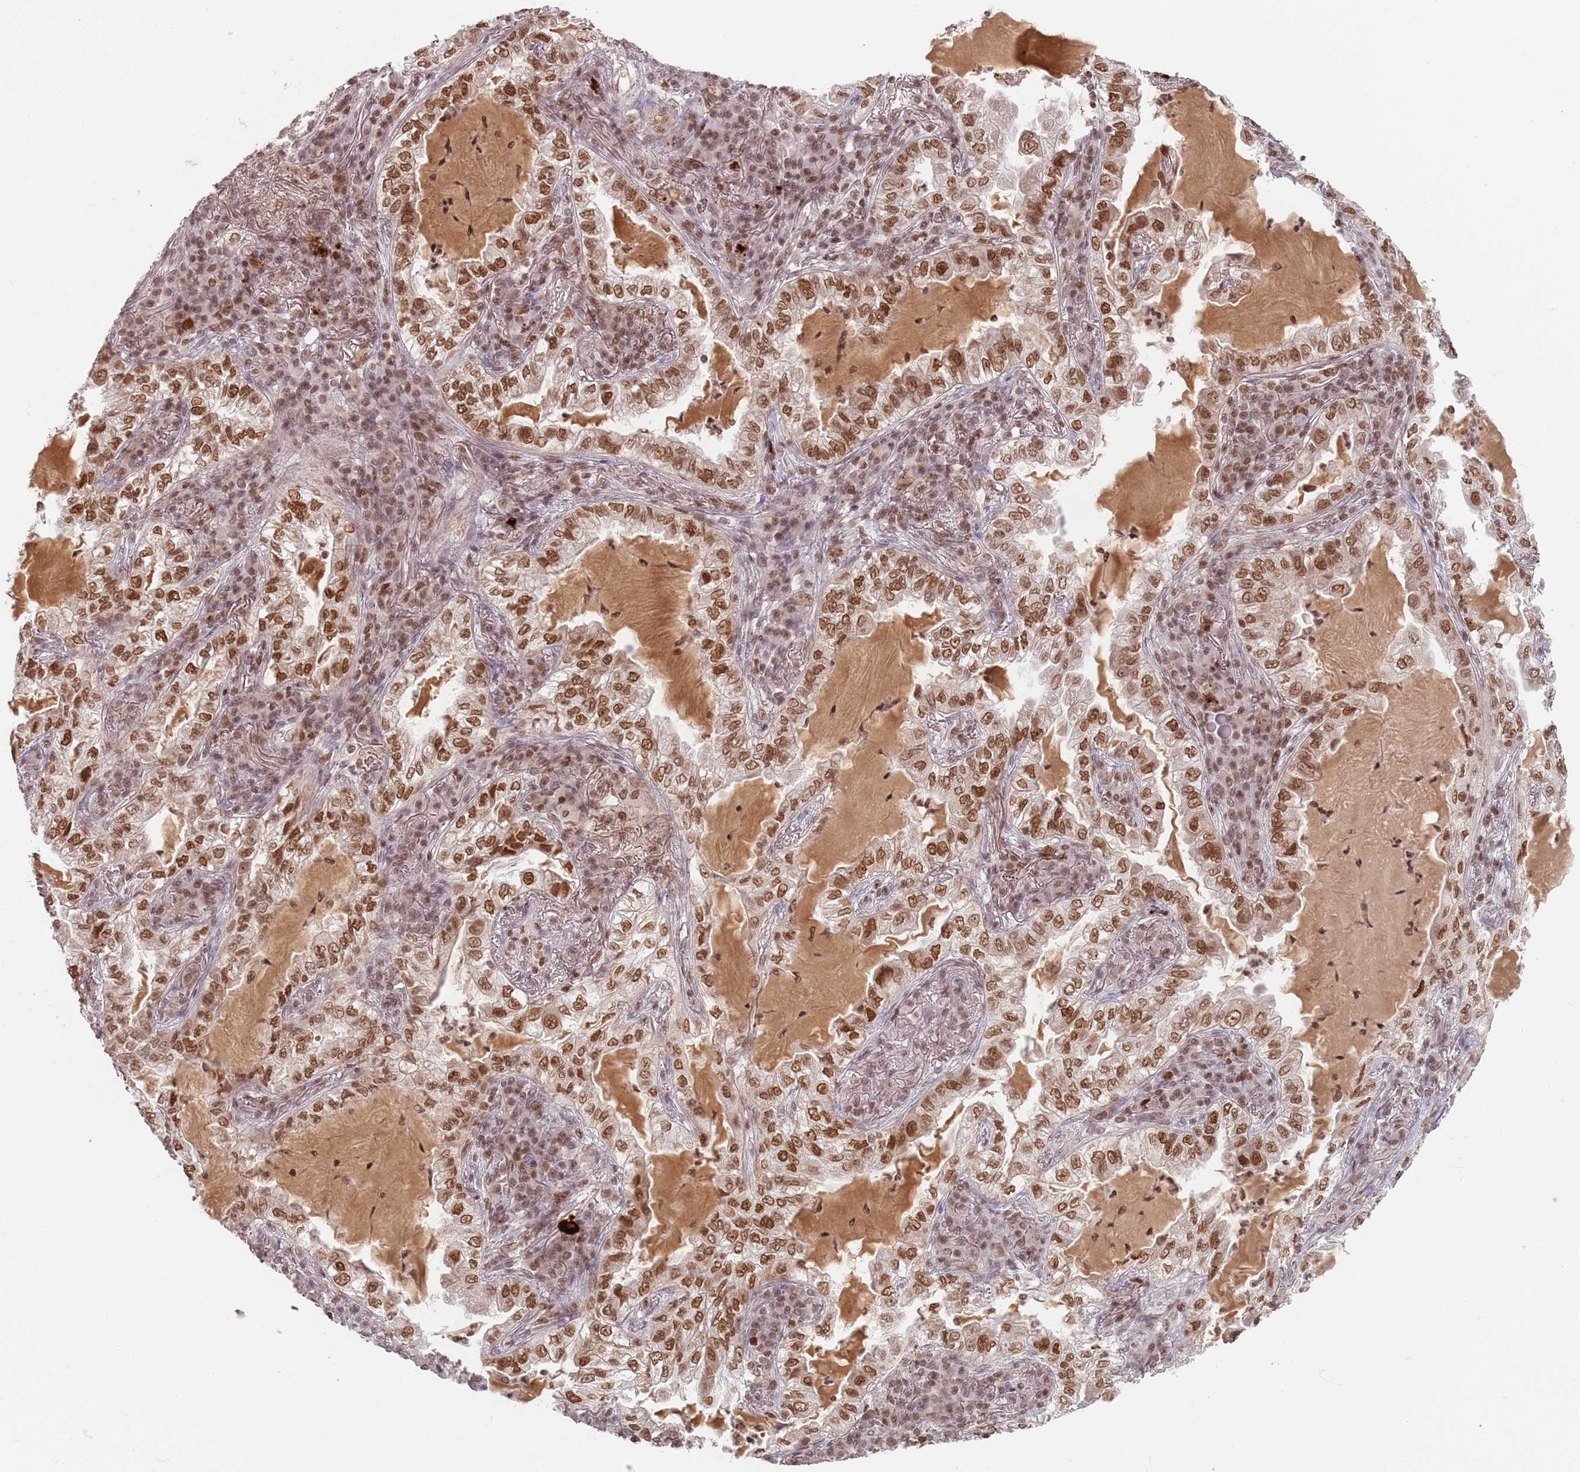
{"staining": {"intensity": "moderate", "quantity": ">75%", "location": "cytoplasmic/membranous,nuclear"}, "tissue": "lung cancer", "cell_type": "Tumor cells", "image_type": "cancer", "snomed": [{"axis": "morphology", "description": "Adenocarcinoma, NOS"}, {"axis": "topography", "description": "Lung"}], "caption": "IHC of human lung cancer shows medium levels of moderate cytoplasmic/membranous and nuclear positivity in approximately >75% of tumor cells.", "gene": "NUP50", "patient": {"sex": "female", "age": 73}}